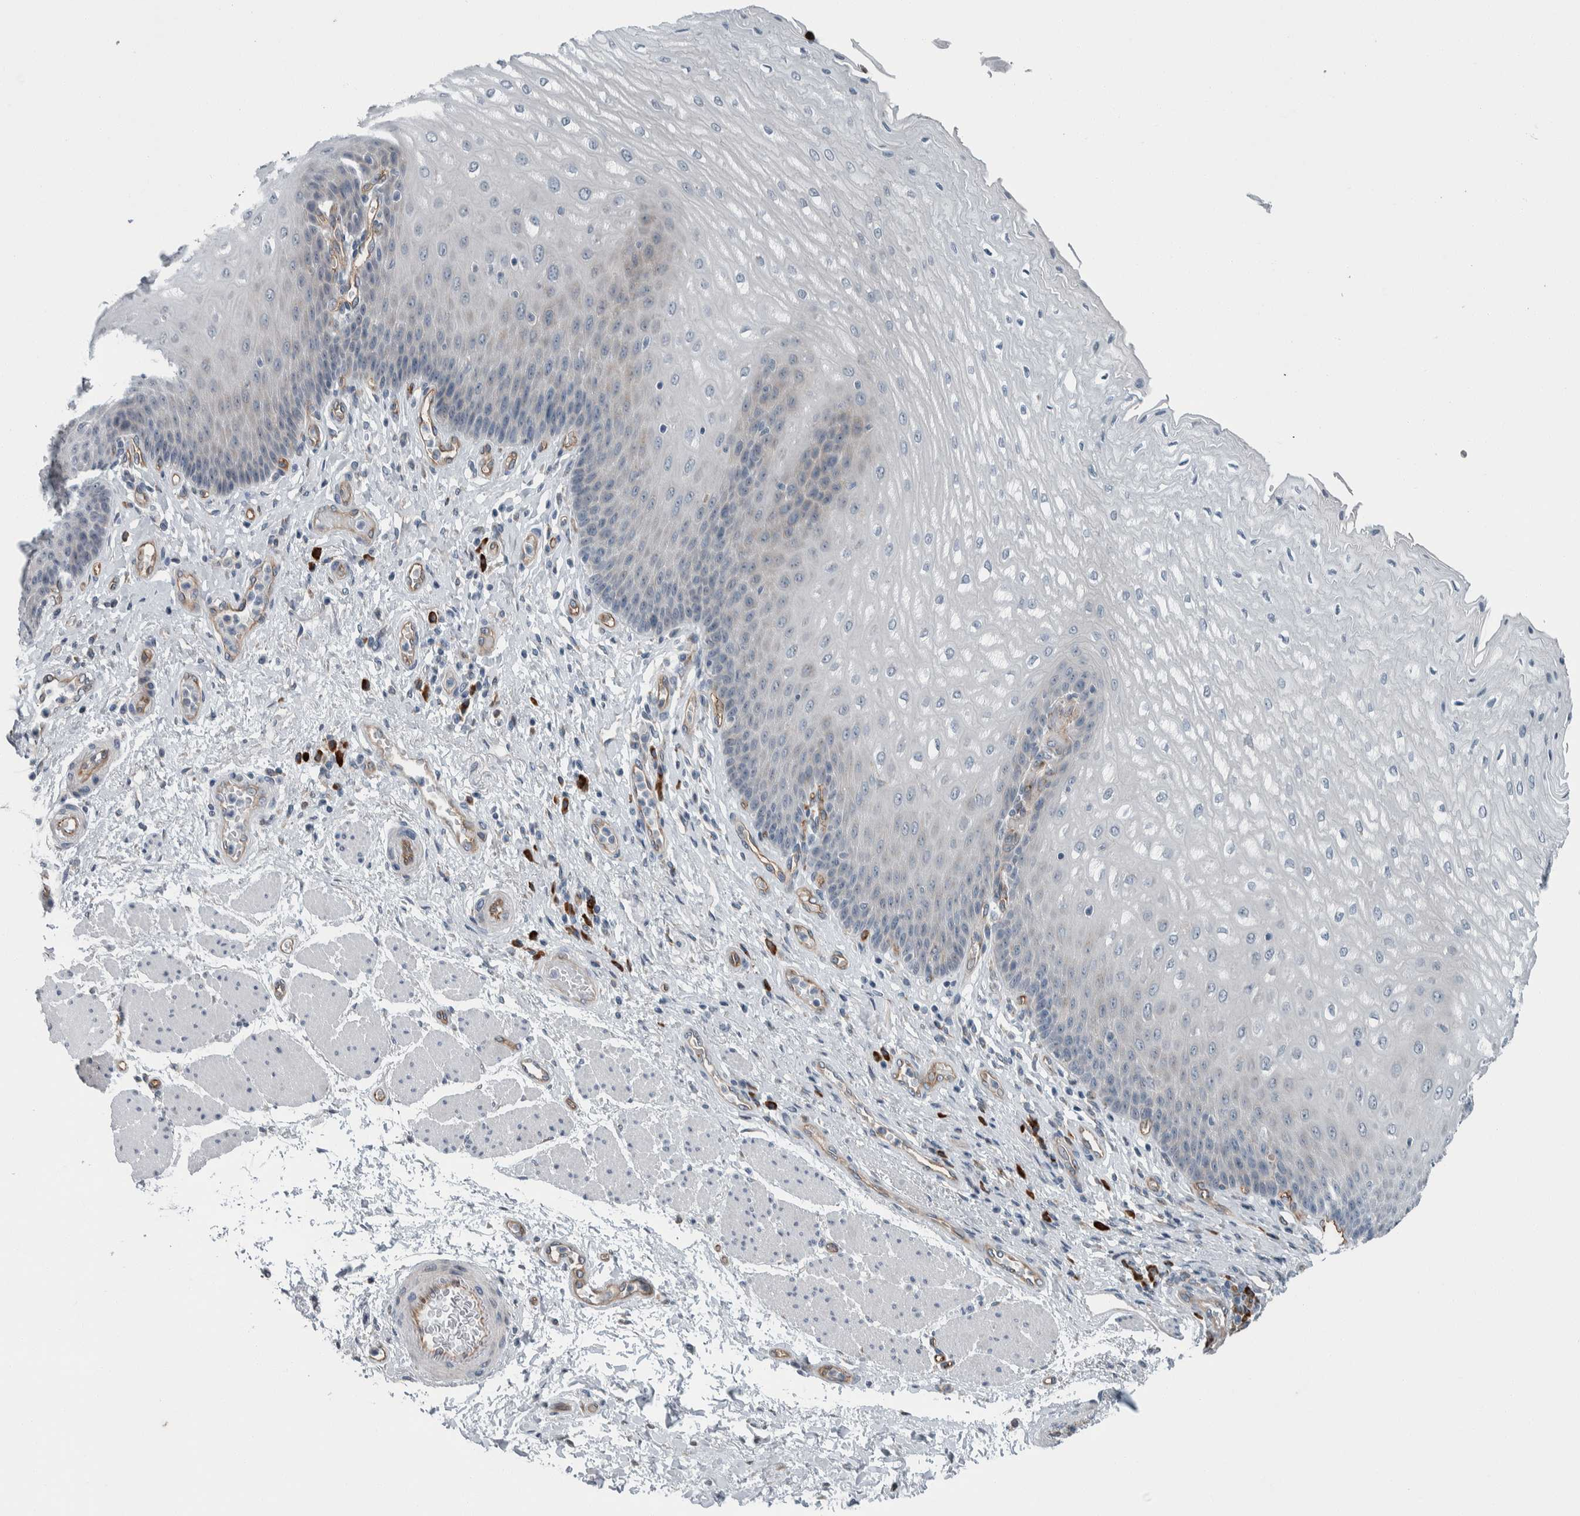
{"staining": {"intensity": "negative", "quantity": "none", "location": "none"}, "tissue": "esophagus", "cell_type": "Squamous epithelial cells", "image_type": "normal", "snomed": [{"axis": "morphology", "description": "Normal tissue, NOS"}, {"axis": "topography", "description": "Esophagus"}], "caption": "Immunohistochemical staining of benign esophagus displays no significant expression in squamous epithelial cells. Nuclei are stained in blue.", "gene": "USP25", "patient": {"sex": "male", "age": 54}}